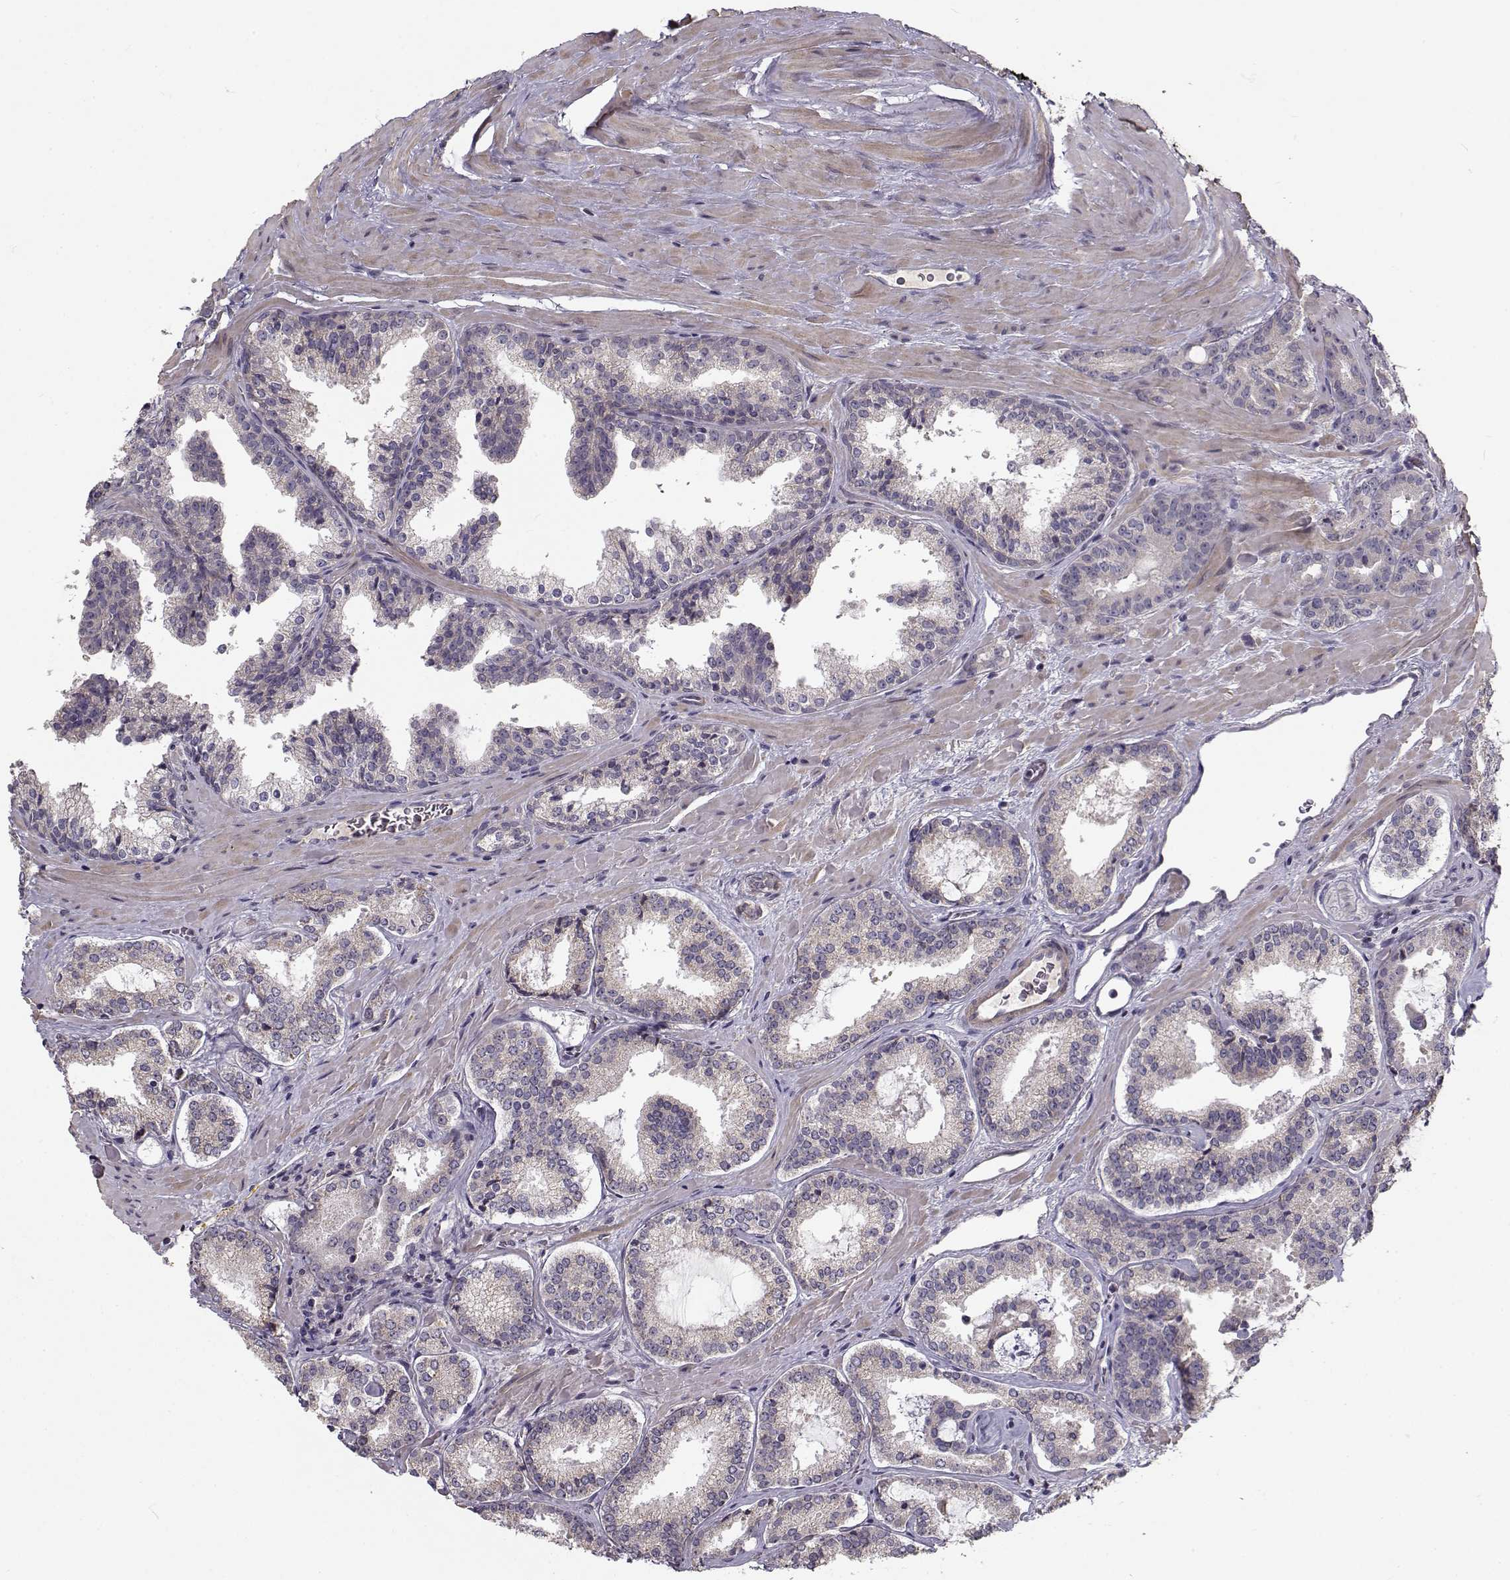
{"staining": {"intensity": "negative", "quantity": "none", "location": "none"}, "tissue": "prostate cancer", "cell_type": "Tumor cells", "image_type": "cancer", "snomed": [{"axis": "morphology", "description": "Adenocarcinoma, NOS"}, {"axis": "morphology", "description": "Adenocarcinoma, High grade"}, {"axis": "topography", "description": "Prostate"}], "caption": "Immunohistochemical staining of adenocarcinoma (prostate) exhibits no significant staining in tumor cells.", "gene": "ENTPD8", "patient": {"sex": "male", "age": 62}}